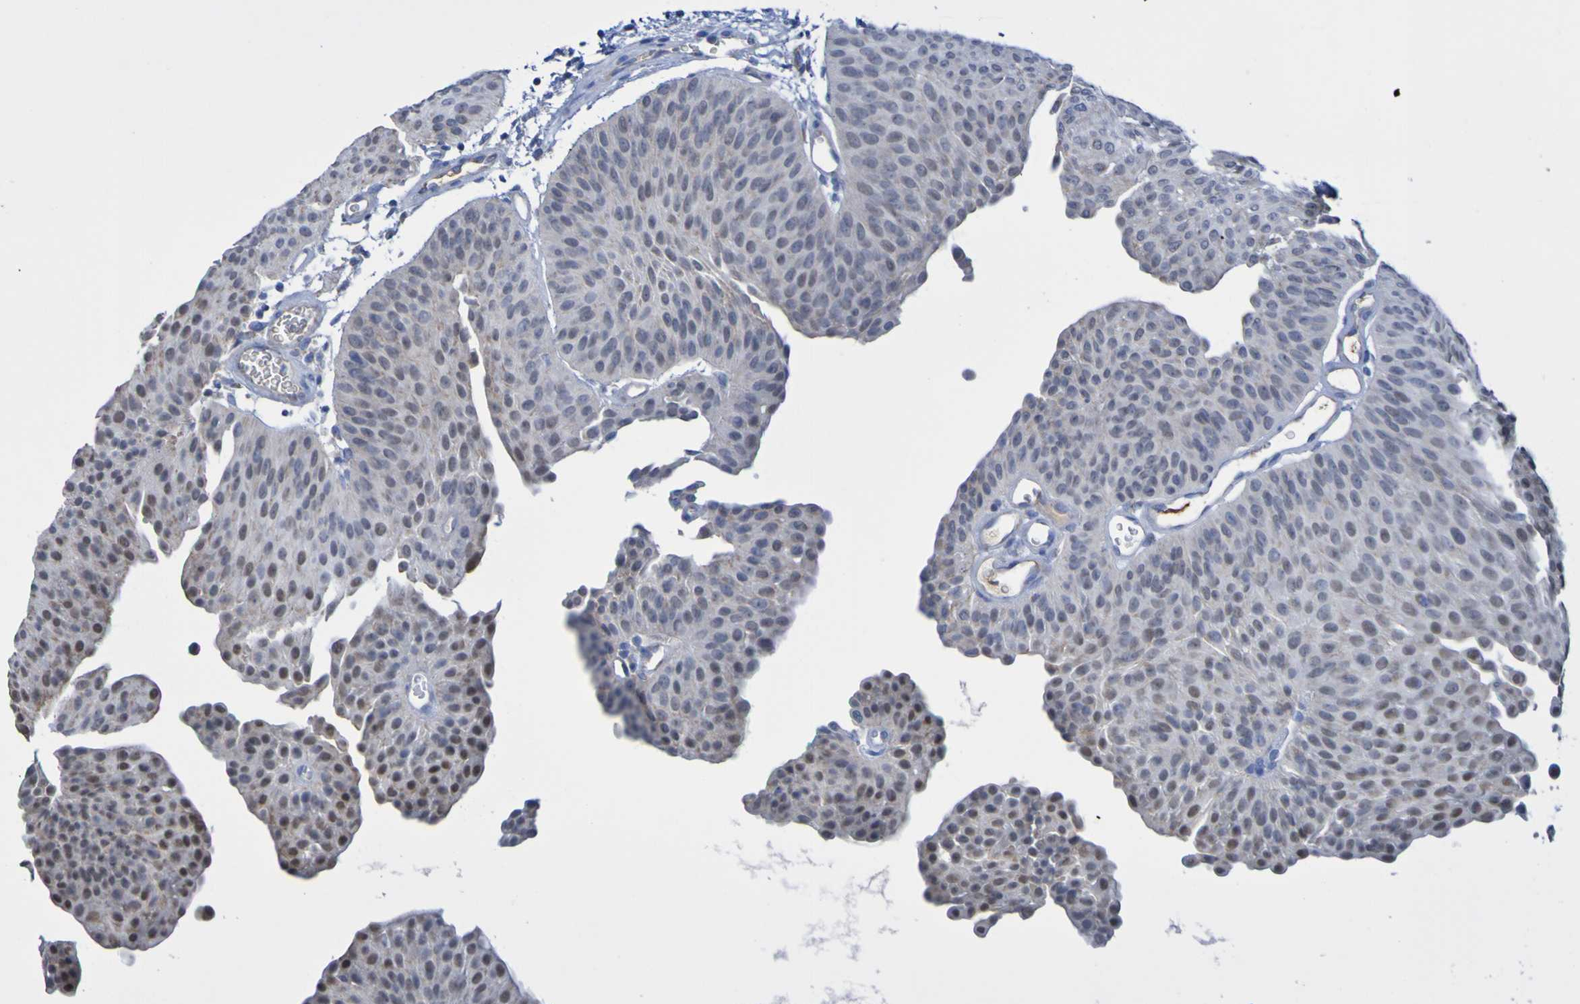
{"staining": {"intensity": "negative", "quantity": "none", "location": "none"}, "tissue": "urothelial cancer", "cell_type": "Tumor cells", "image_type": "cancer", "snomed": [{"axis": "morphology", "description": "Urothelial carcinoma, Low grade"}, {"axis": "topography", "description": "Urinary bladder"}], "caption": "This is an immunohistochemistry (IHC) photomicrograph of human urothelial cancer. There is no positivity in tumor cells.", "gene": "CNTN2", "patient": {"sex": "female", "age": 60}}